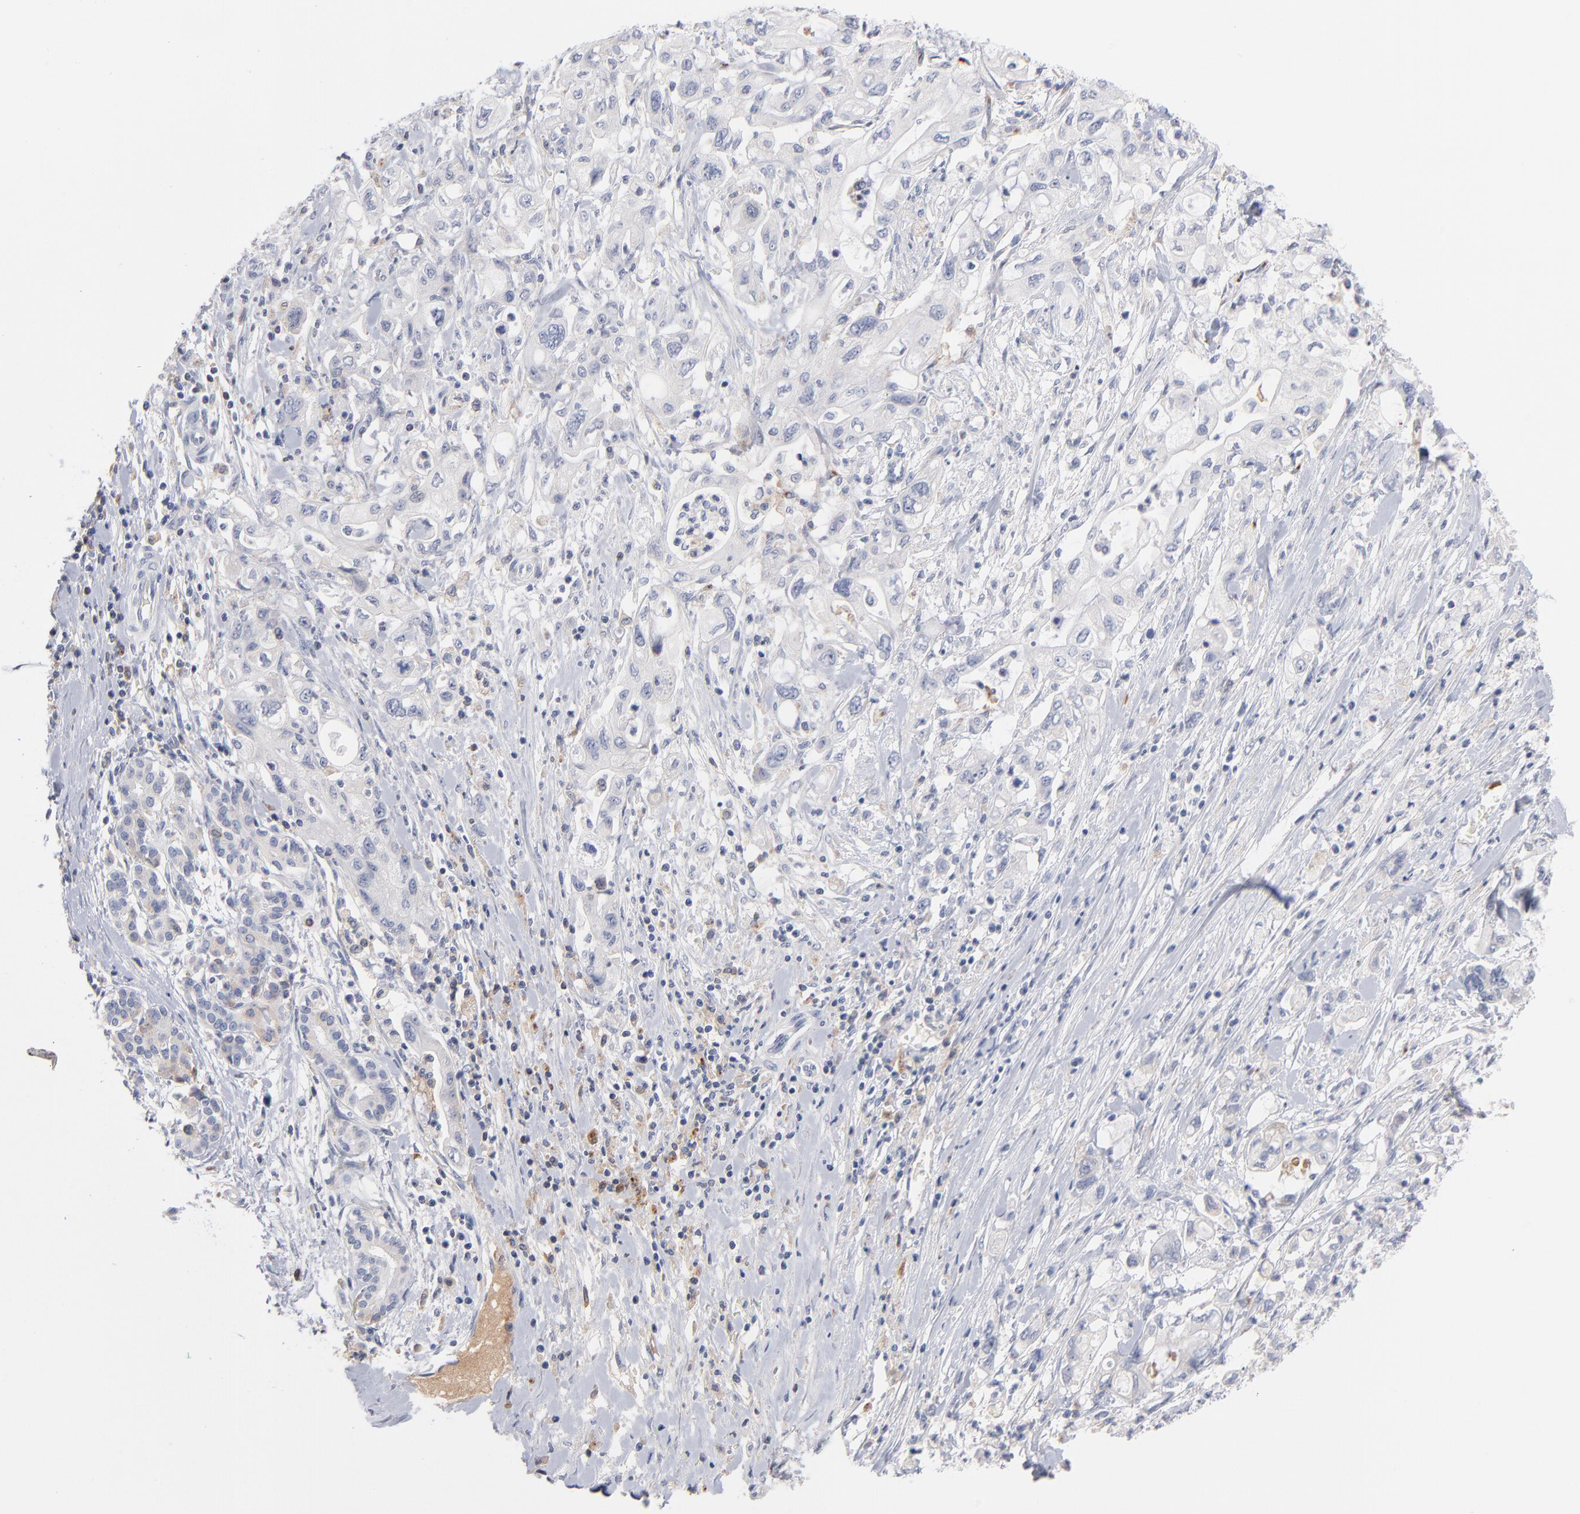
{"staining": {"intensity": "negative", "quantity": "none", "location": "none"}, "tissue": "pancreatic cancer", "cell_type": "Tumor cells", "image_type": "cancer", "snomed": [{"axis": "morphology", "description": "Adenocarcinoma, NOS"}, {"axis": "topography", "description": "Pancreas"}], "caption": "An immunohistochemistry (IHC) image of adenocarcinoma (pancreatic) is shown. There is no staining in tumor cells of adenocarcinoma (pancreatic).", "gene": "F12", "patient": {"sex": "male", "age": 79}}